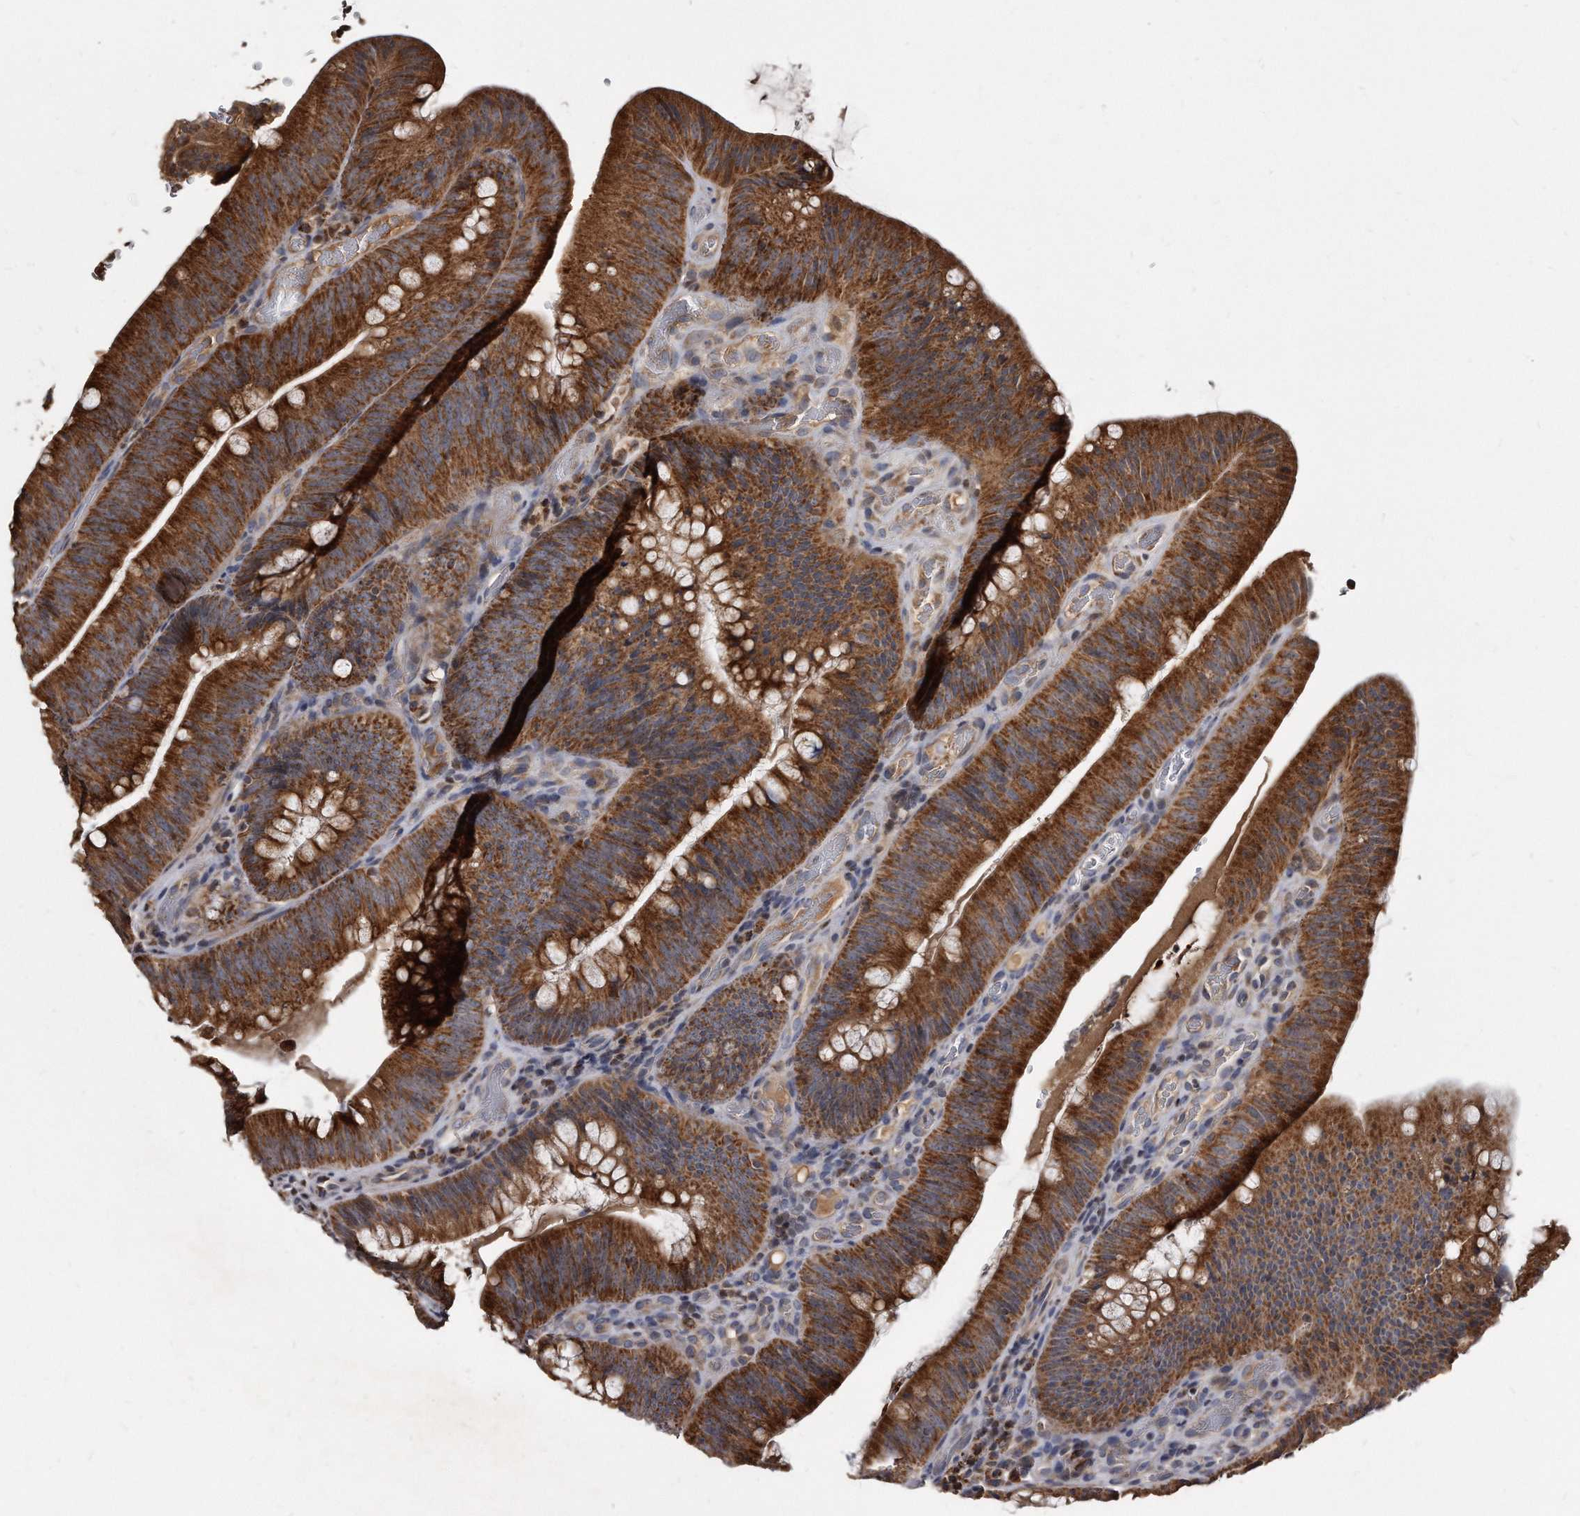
{"staining": {"intensity": "strong", "quantity": ">75%", "location": "cytoplasmic/membranous"}, "tissue": "colorectal cancer", "cell_type": "Tumor cells", "image_type": "cancer", "snomed": [{"axis": "morphology", "description": "Normal tissue, NOS"}, {"axis": "topography", "description": "Colon"}], "caption": "Strong cytoplasmic/membranous staining is appreciated in approximately >75% of tumor cells in colorectal cancer. Using DAB (3,3'-diaminobenzidine) (brown) and hematoxylin (blue) stains, captured at high magnification using brightfield microscopy.", "gene": "FAM136A", "patient": {"sex": "female", "age": 82}}